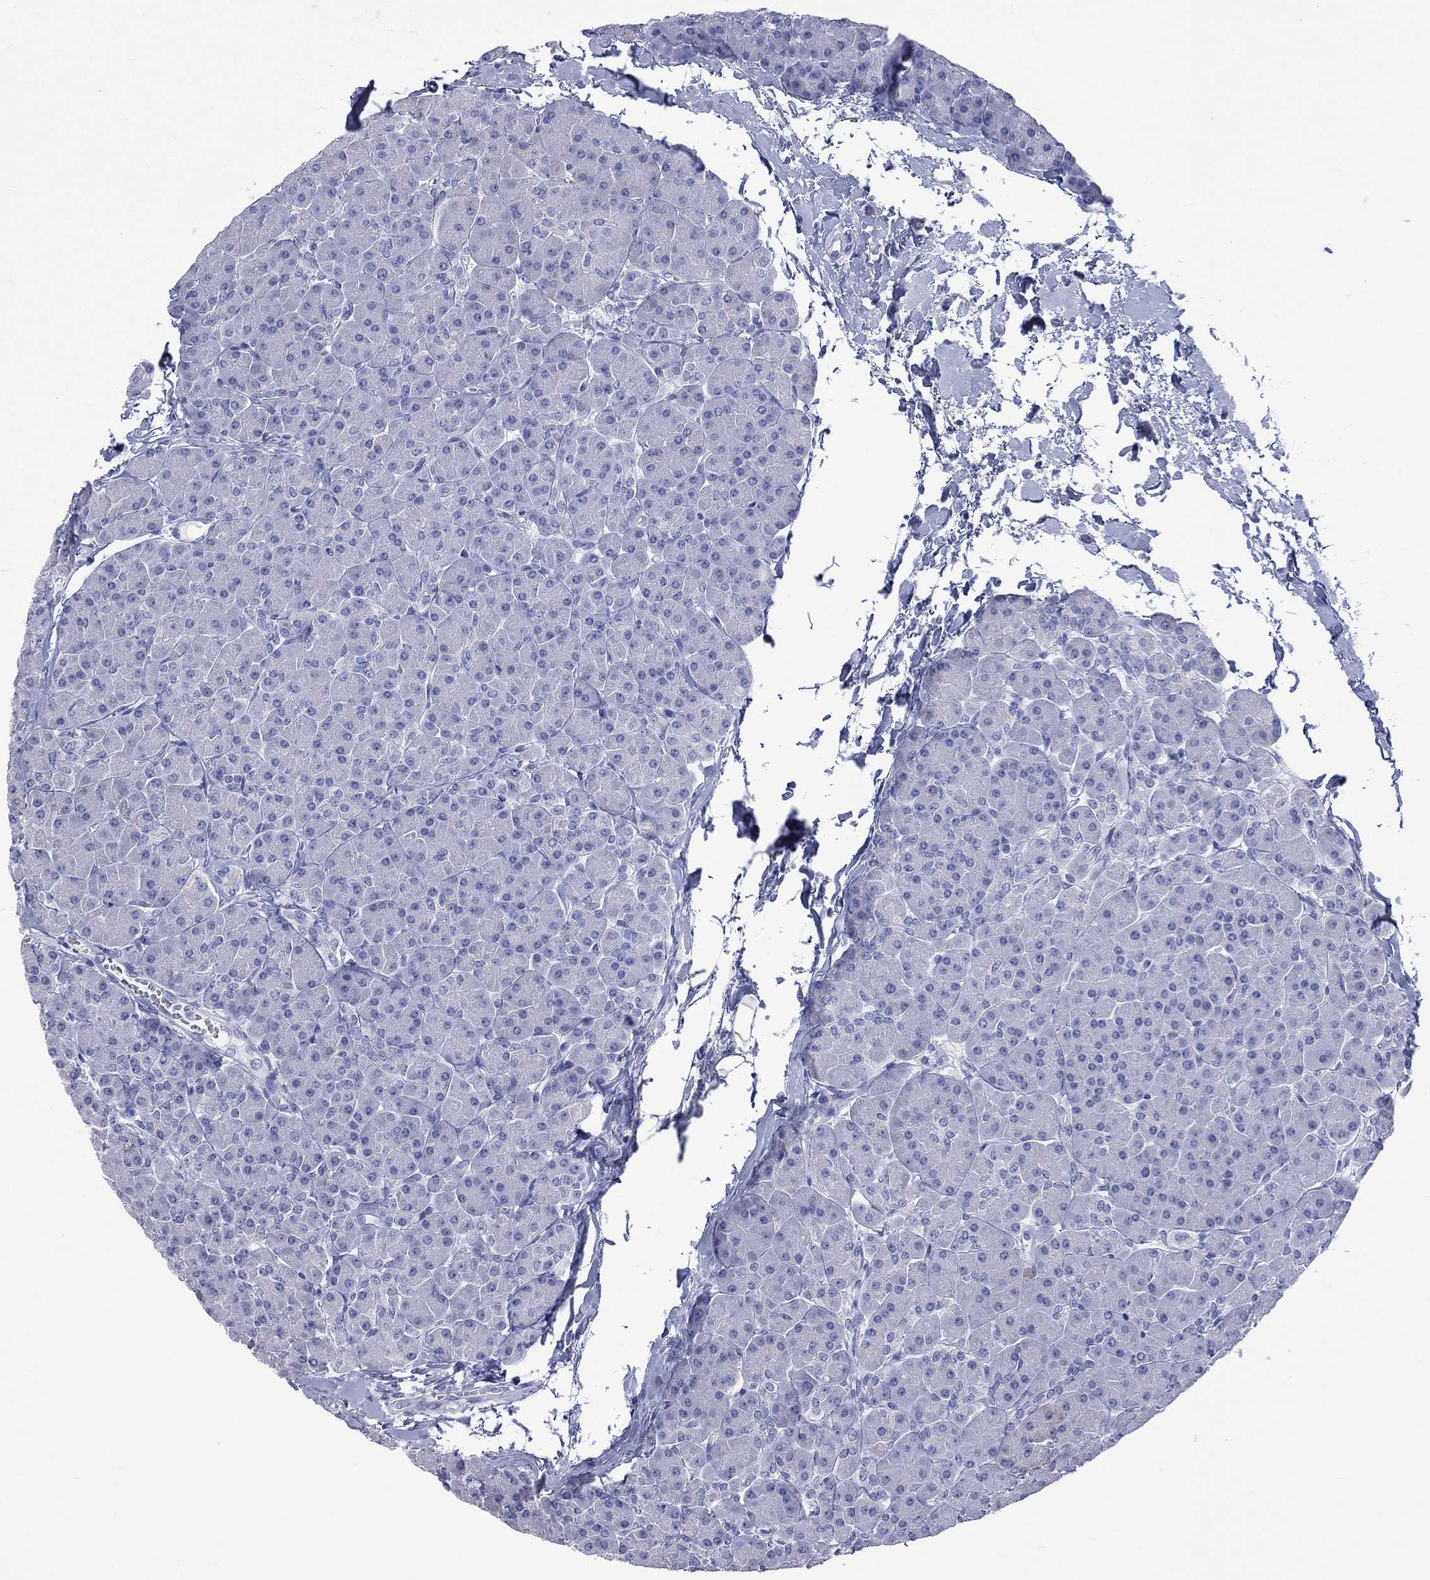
{"staining": {"intensity": "negative", "quantity": "none", "location": "none"}, "tissue": "pancreas", "cell_type": "Exocrine glandular cells", "image_type": "normal", "snomed": [{"axis": "morphology", "description": "Normal tissue, NOS"}, {"axis": "topography", "description": "Pancreas"}], "caption": "Exocrine glandular cells show no significant staining in benign pancreas. The staining was performed using DAB to visualize the protein expression in brown, while the nuclei were stained in blue with hematoxylin (Magnification: 20x).", "gene": "CES2", "patient": {"sex": "female", "age": 44}}